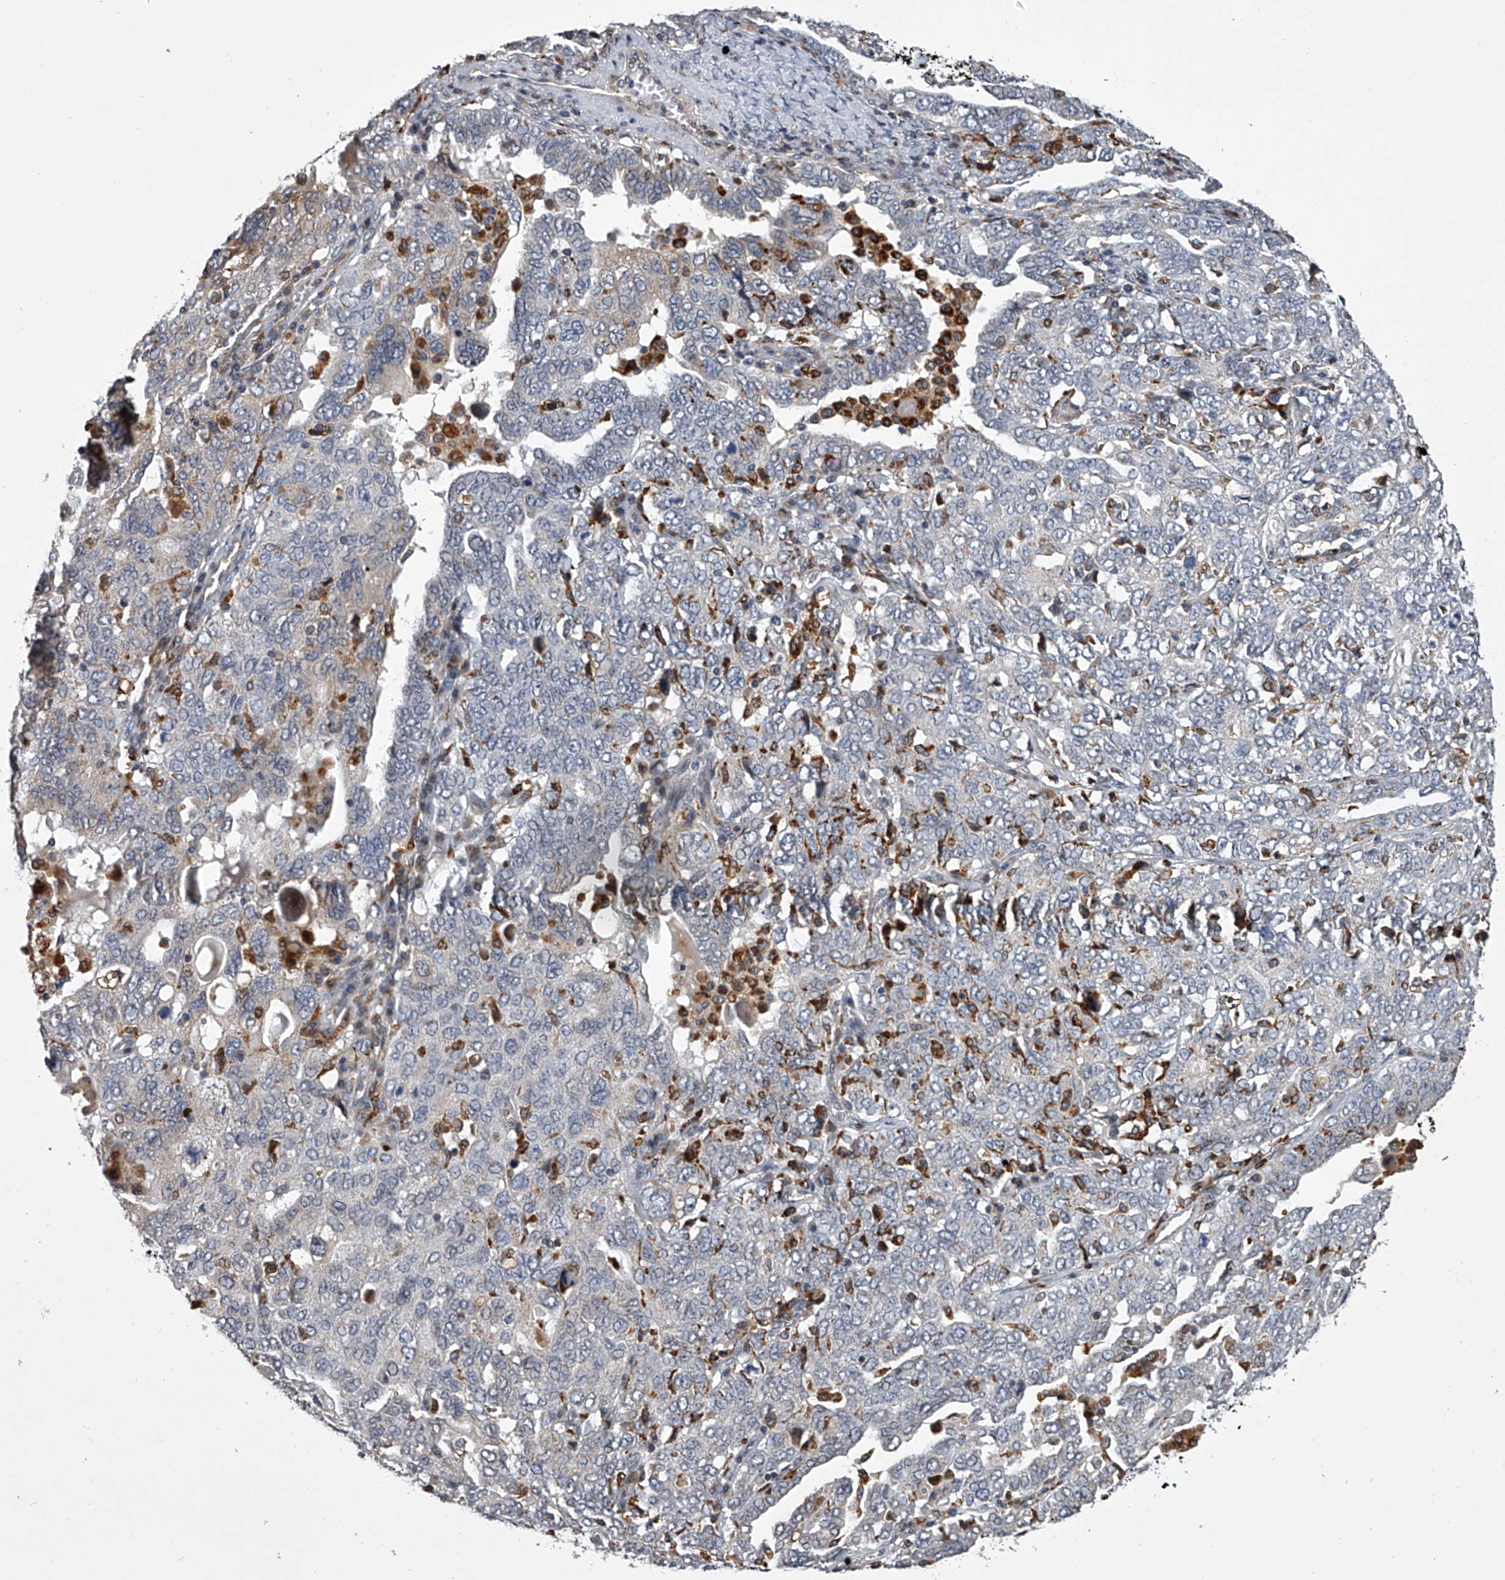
{"staining": {"intensity": "negative", "quantity": "none", "location": "none"}, "tissue": "ovarian cancer", "cell_type": "Tumor cells", "image_type": "cancer", "snomed": [{"axis": "morphology", "description": "Carcinoma, endometroid"}, {"axis": "topography", "description": "Ovary"}], "caption": "Tumor cells show no significant positivity in ovarian cancer (endometroid carcinoma). (IHC, brightfield microscopy, high magnification).", "gene": "TRIM8", "patient": {"sex": "female", "age": 62}}